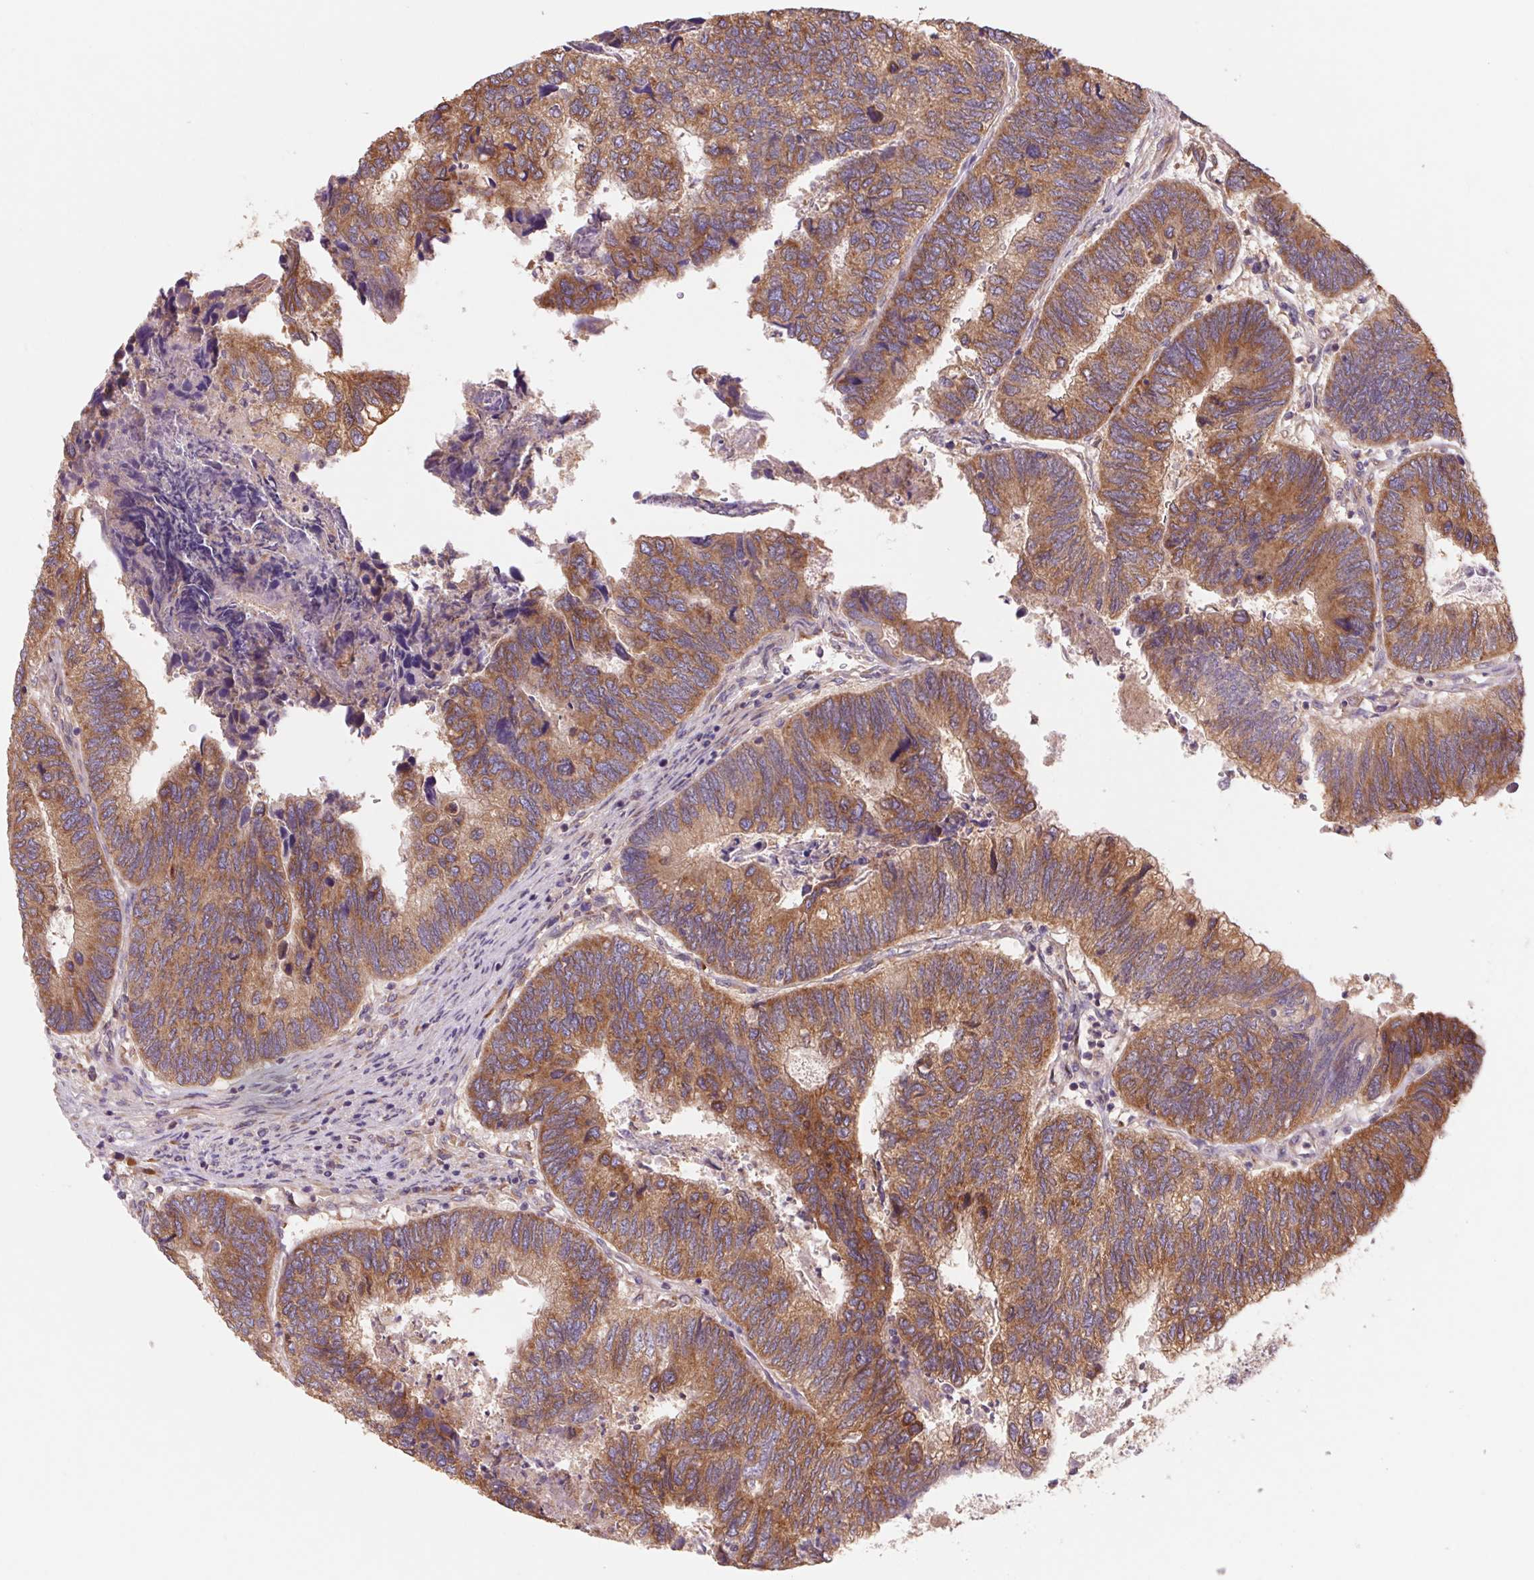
{"staining": {"intensity": "moderate", "quantity": ">75%", "location": "cytoplasmic/membranous"}, "tissue": "colorectal cancer", "cell_type": "Tumor cells", "image_type": "cancer", "snomed": [{"axis": "morphology", "description": "Adenocarcinoma, NOS"}, {"axis": "topography", "description": "Colon"}], "caption": "A micrograph of human colorectal adenocarcinoma stained for a protein demonstrates moderate cytoplasmic/membranous brown staining in tumor cells. Immunohistochemistry (ihc) stains the protein in brown and the nuclei are stained blue.", "gene": "RAB1A", "patient": {"sex": "female", "age": 67}}